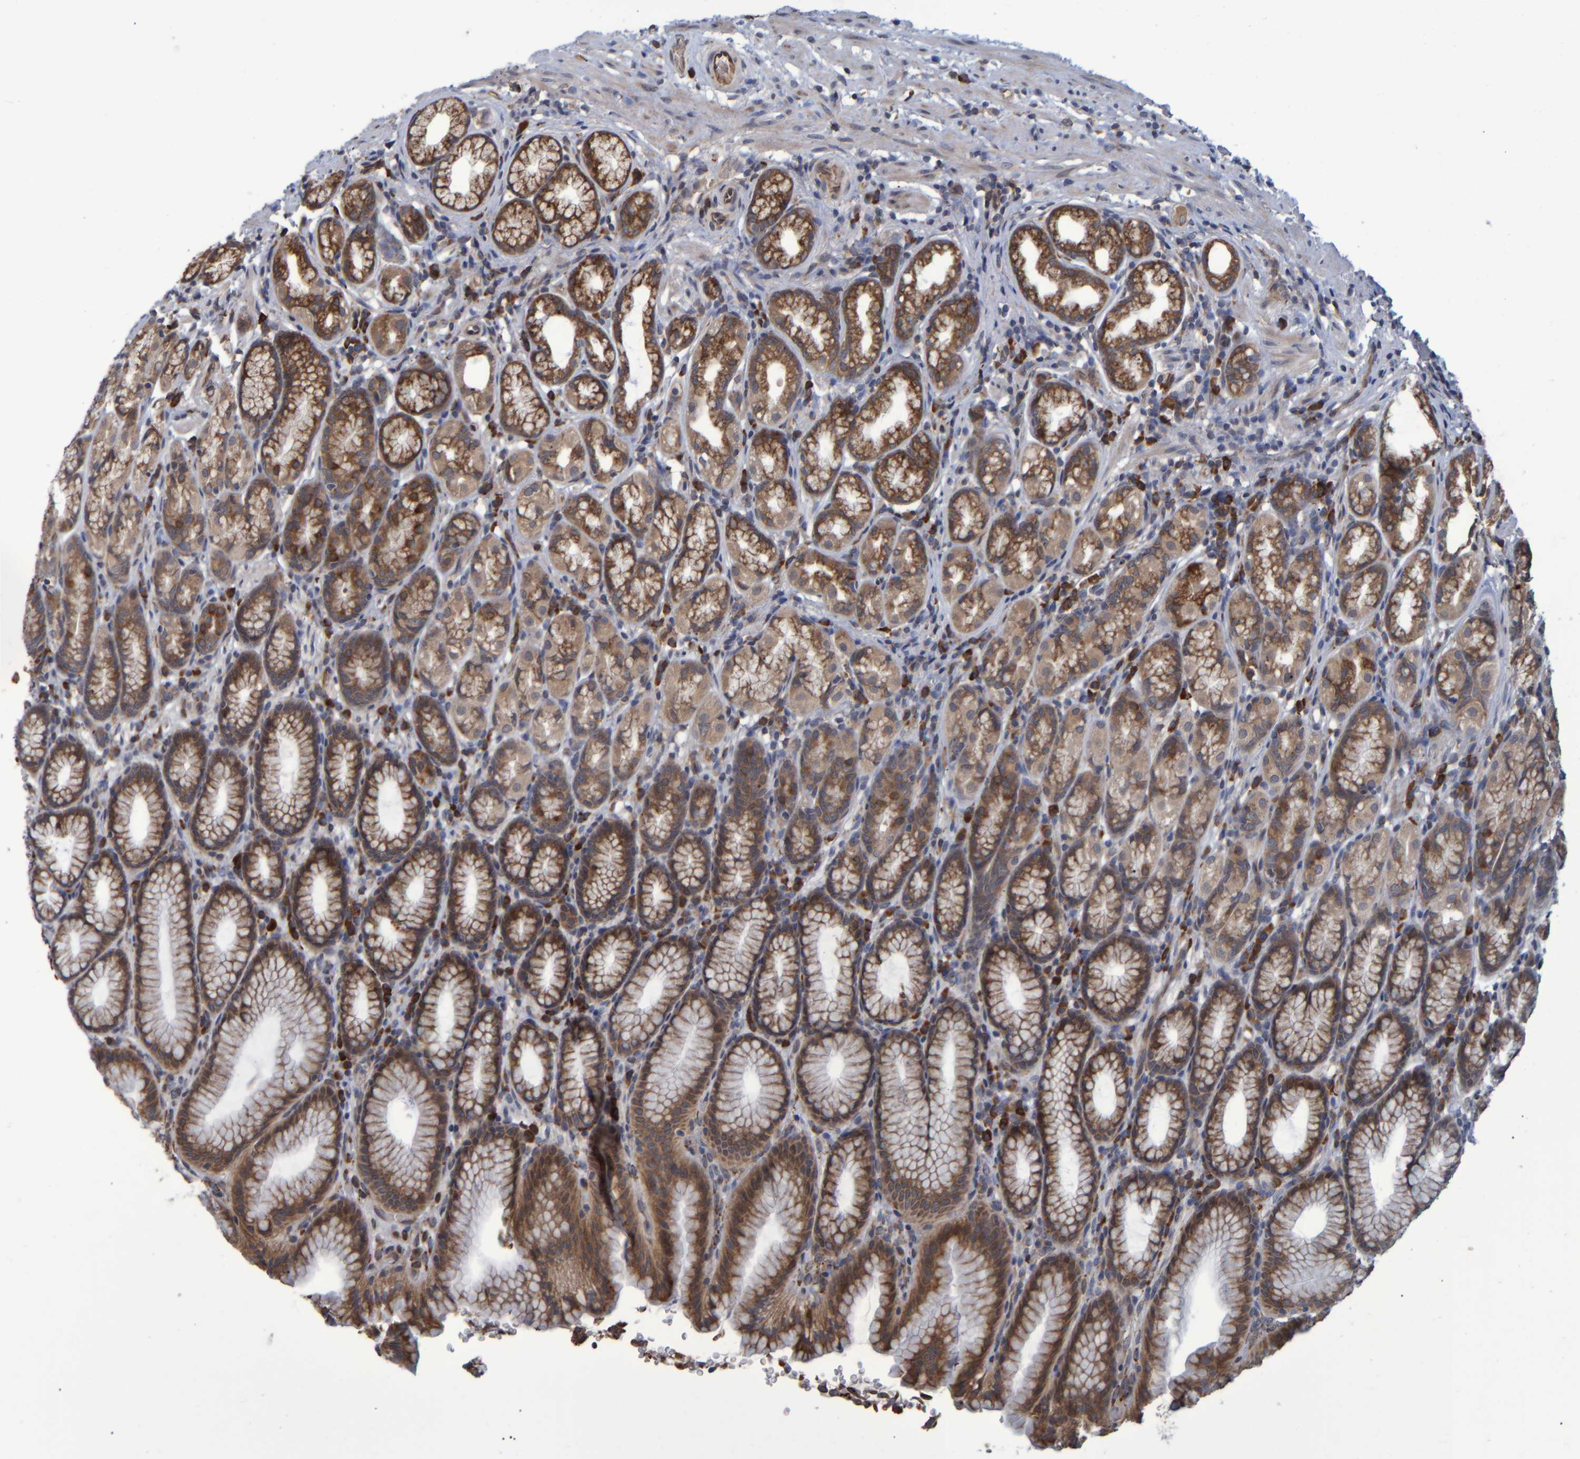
{"staining": {"intensity": "moderate", "quantity": ">75%", "location": "cytoplasmic/membranous"}, "tissue": "stomach", "cell_type": "Glandular cells", "image_type": "normal", "snomed": [{"axis": "morphology", "description": "Normal tissue, NOS"}, {"axis": "topography", "description": "Stomach"}], "caption": "Unremarkable stomach exhibits moderate cytoplasmic/membranous positivity in about >75% of glandular cells.", "gene": "SPAG5", "patient": {"sex": "male", "age": 42}}